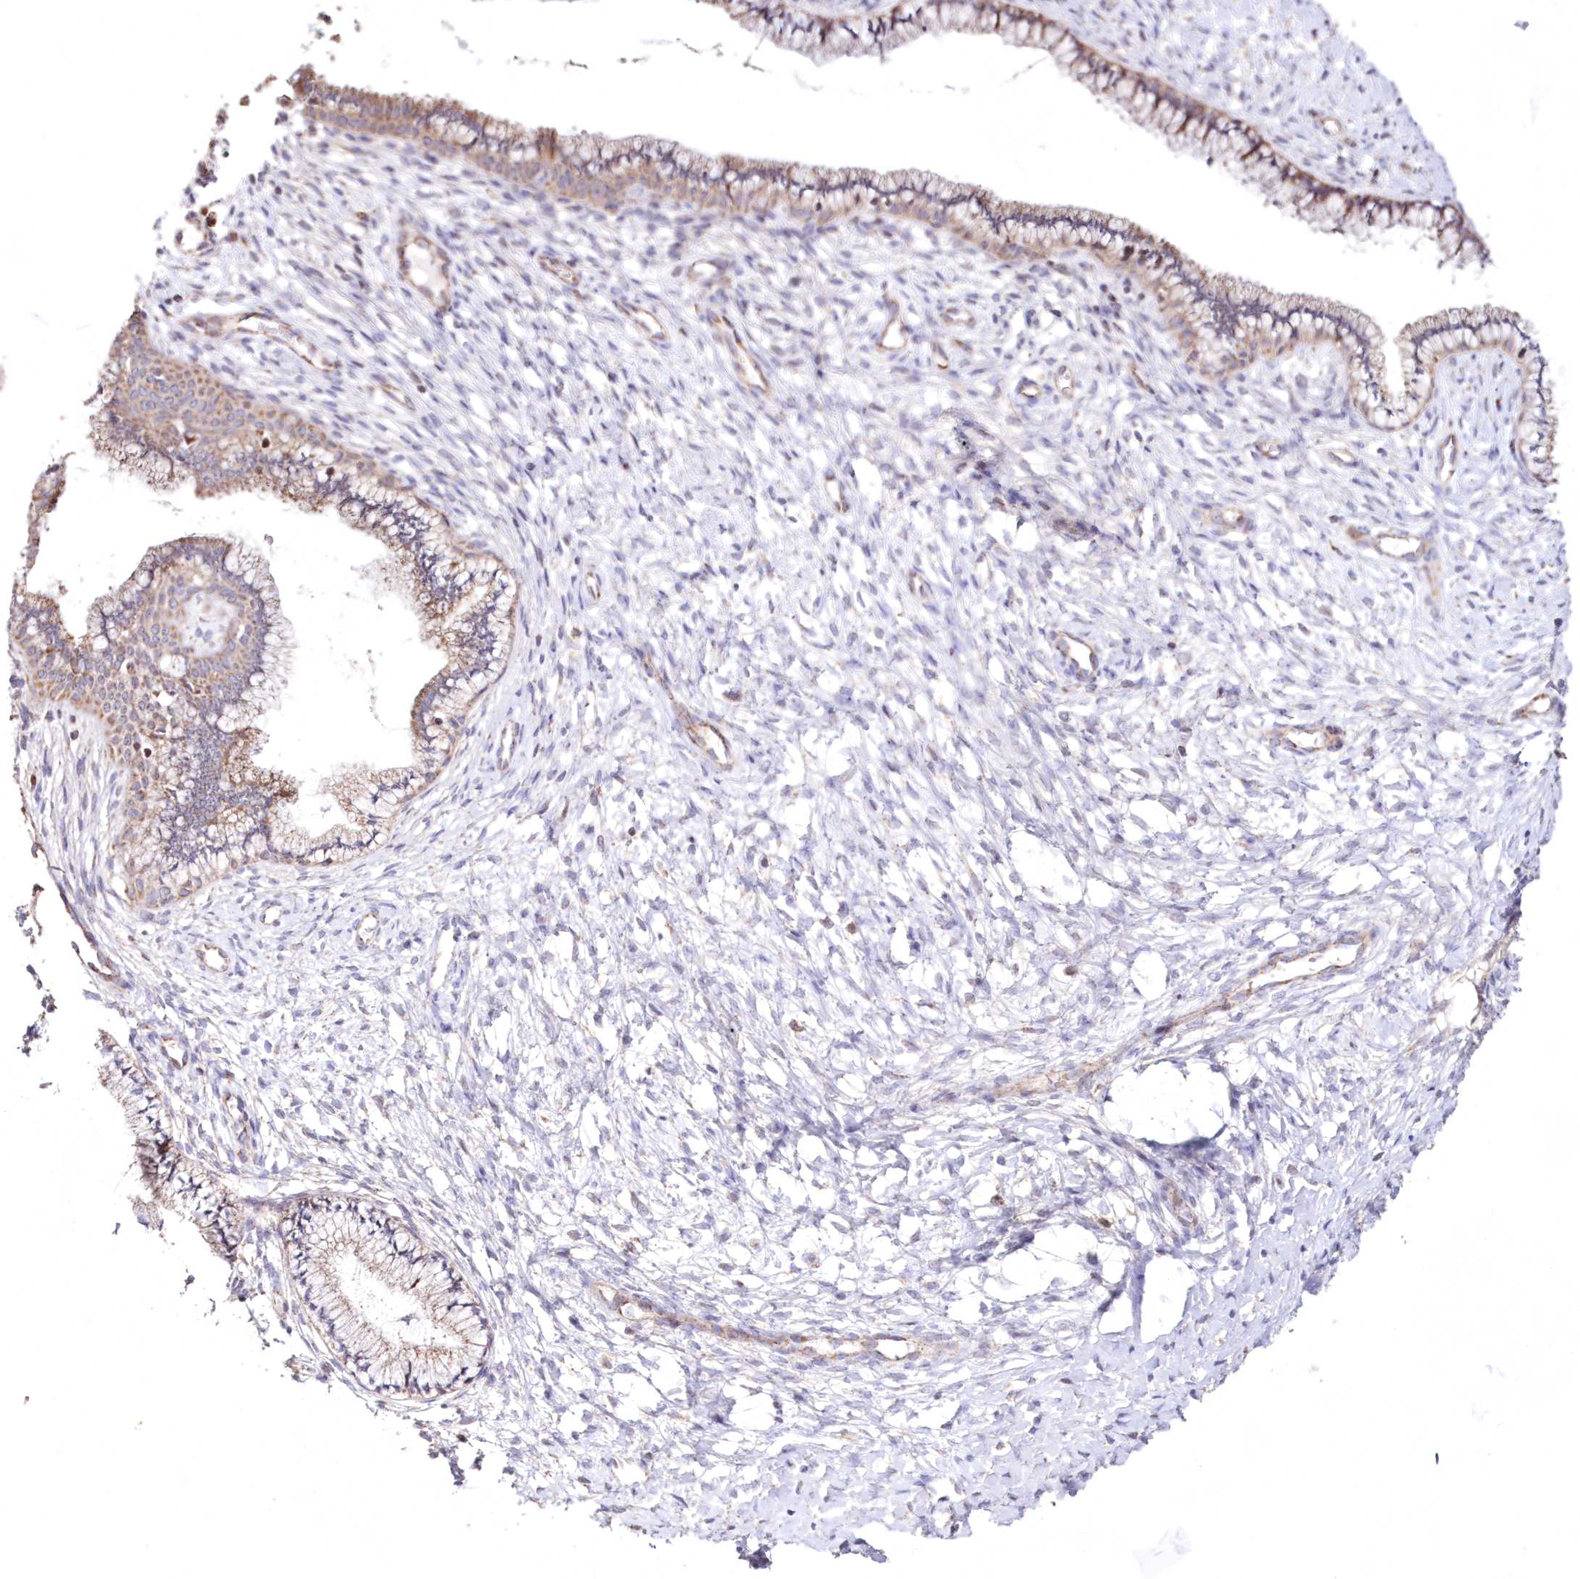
{"staining": {"intensity": "weak", "quantity": "25%-75%", "location": "cytoplasmic/membranous"}, "tissue": "cervix", "cell_type": "Glandular cells", "image_type": "normal", "snomed": [{"axis": "morphology", "description": "Normal tissue, NOS"}, {"axis": "topography", "description": "Cervix"}], "caption": "Immunohistochemical staining of unremarkable human cervix demonstrates 25%-75% levels of weak cytoplasmic/membranous protein expression in about 25%-75% of glandular cells.", "gene": "HADHB", "patient": {"sex": "female", "age": 36}}